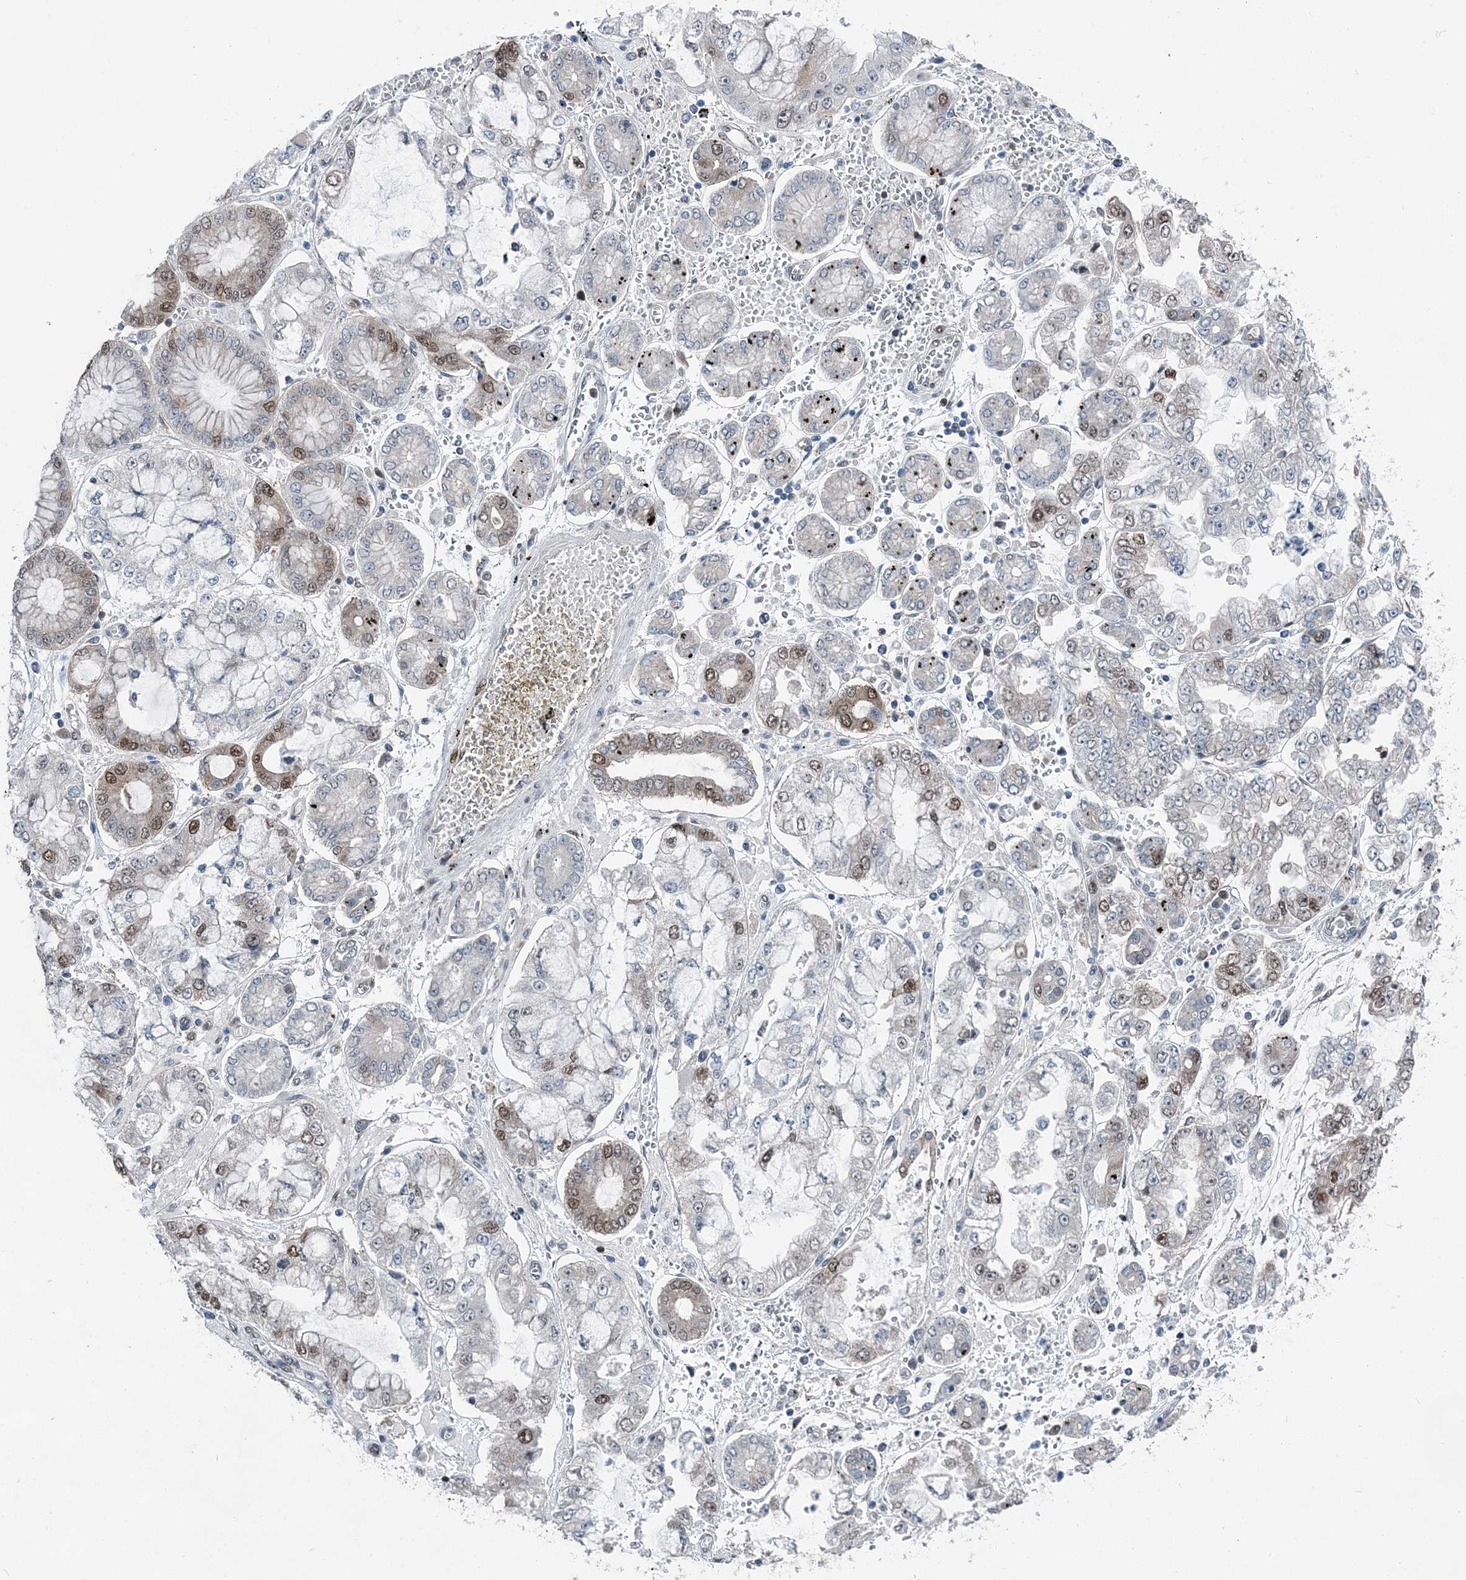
{"staining": {"intensity": "moderate", "quantity": "25%-75%", "location": "nuclear"}, "tissue": "stomach cancer", "cell_type": "Tumor cells", "image_type": "cancer", "snomed": [{"axis": "morphology", "description": "Adenocarcinoma, NOS"}, {"axis": "topography", "description": "Stomach"}], "caption": "An IHC image of neoplastic tissue is shown. Protein staining in brown labels moderate nuclear positivity in stomach adenocarcinoma within tumor cells. The protein is shown in brown color, while the nuclei are stained blue.", "gene": "HAT1", "patient": {"sex": "male", "age": 76}}